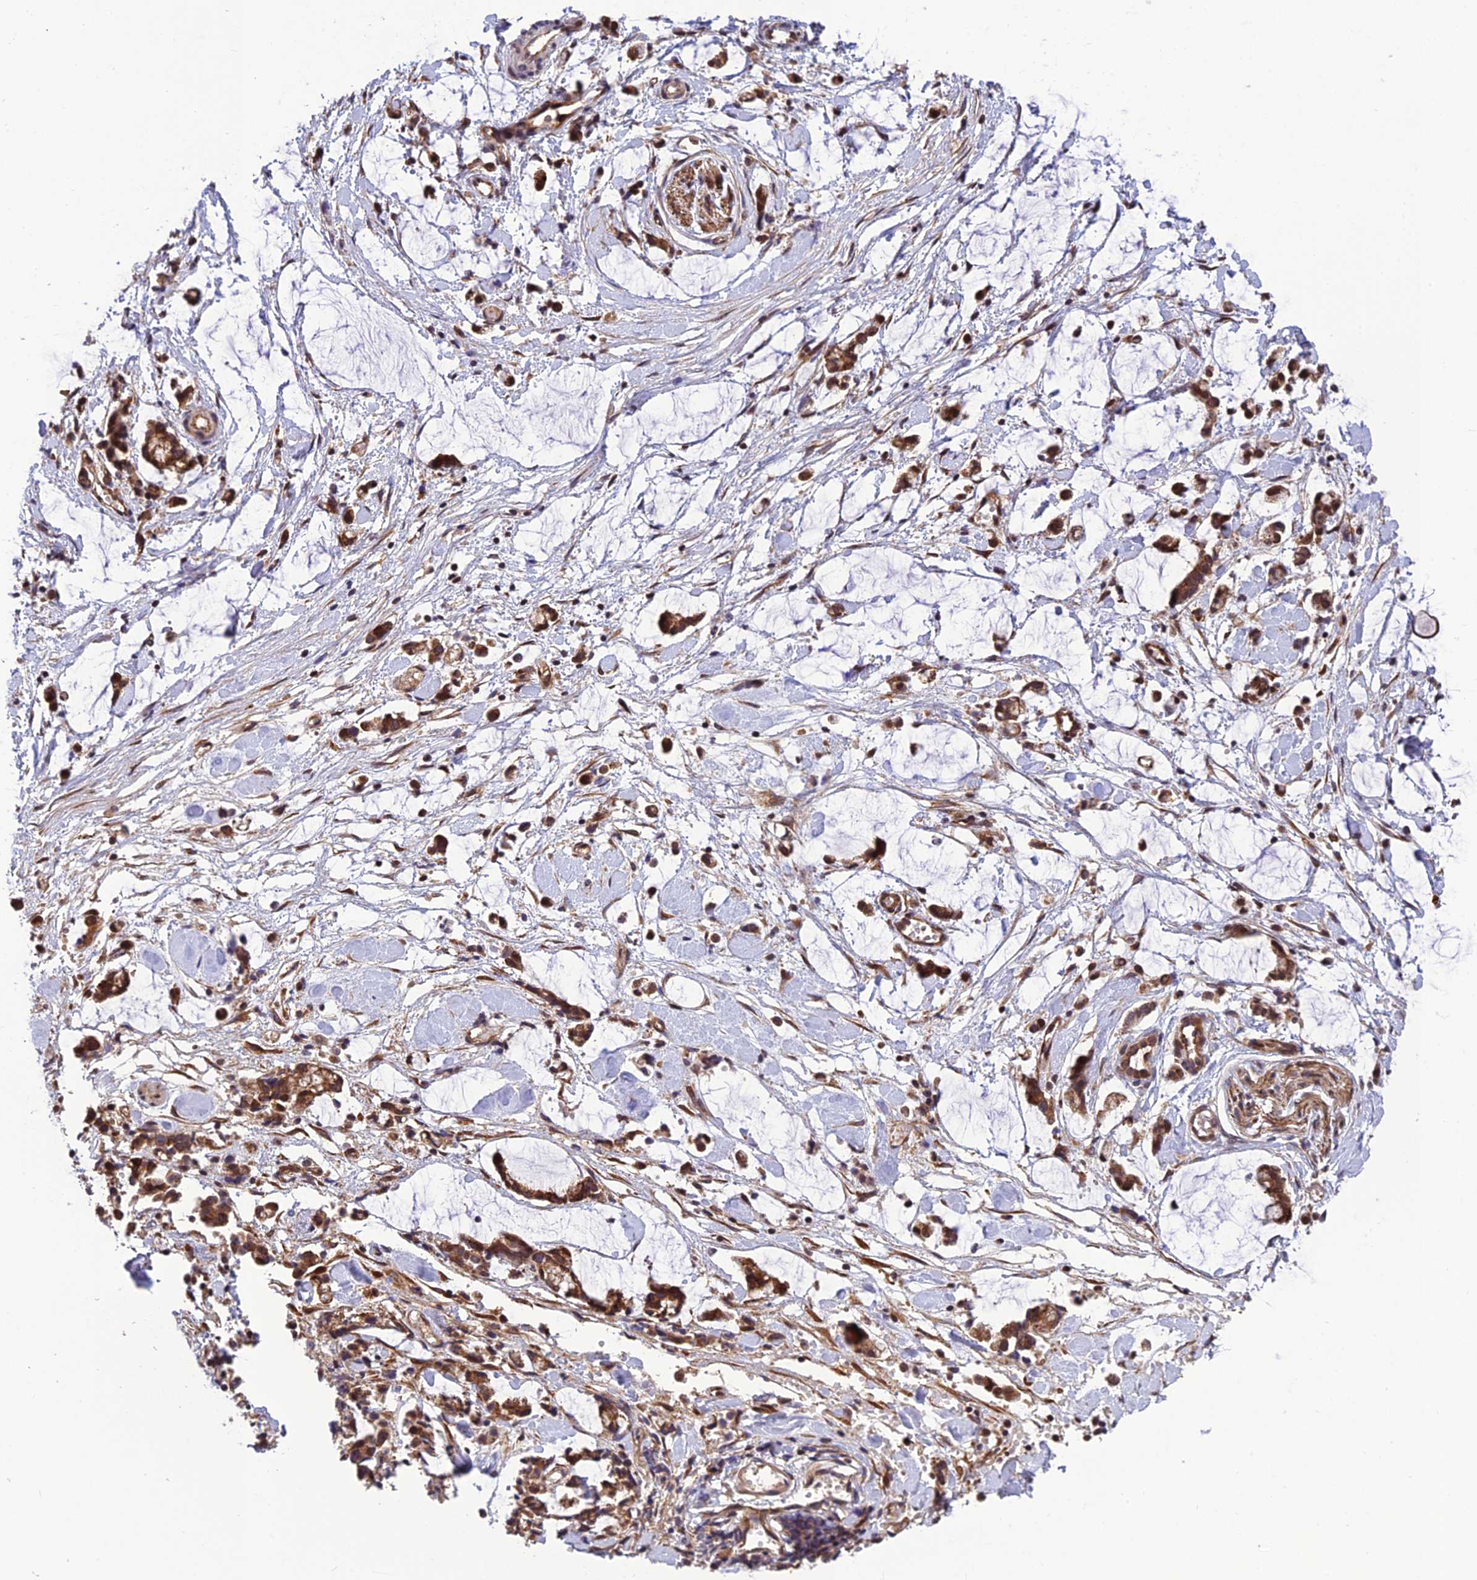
{"staining": {"intensity": "moderate", "quantity": "25%-75%", "location": "nuclear"}, "tissue": "adipose tissue", "cell_type": "Adipocytes", "image_type": "normal", "snomed": [{"axis": "morphology", "description": "Normal tissue, NOS"}, {"axis": "morphology", "description": "Adenocarcinoma, NOS"}, {"axis": "topography", "description": "Smooth muscle"}, {"axis": "topography", "description": "Colon"}], "caption": "A high-resolution micrograph shows immunohistochemistry (IHC) staining of benign adipose tissue, which reveals moderate nuclear expression in approximately 25%-75% of adipocytes. (DAB IHC, brown staining for protein, blue staining for nuclei).", "gene": "SMIM7", "patient": {"sex": "male", "age": 14}}